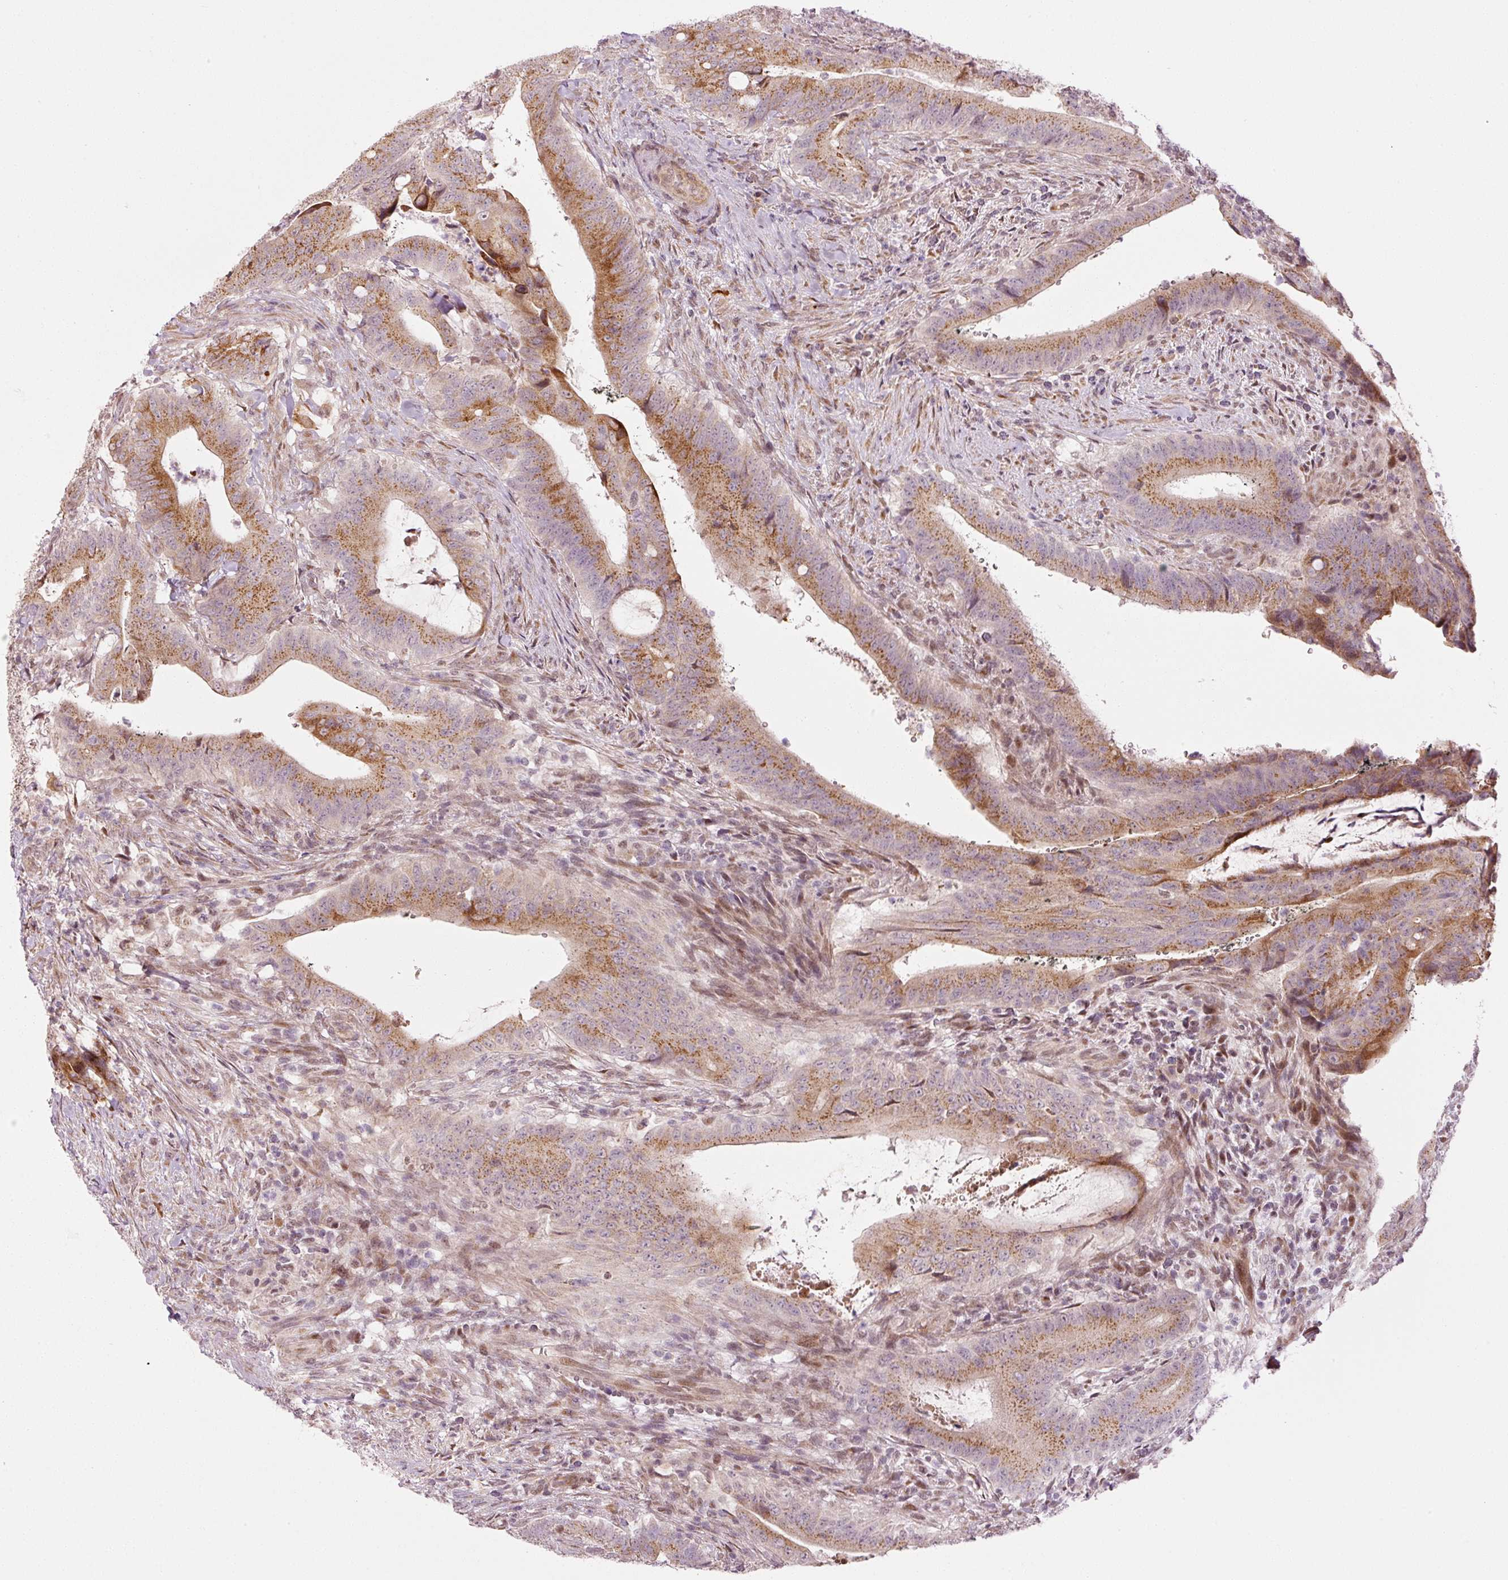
{"staining": {"intensity": "moderate", "quantity": ">75%", "location": "cytoplasmic/membranous"}, "tissue": "colorectal cancer", "cell_type": "Tumor cells", "image_type": "cancer", "snomed": [{"axis": "morphology", "description": "Adenocarcinoma, NOS"}, {"axis": "topography", "description": "Colon"}], "caption": "A photomicrograph of adenocarcinoma (colorectal) stained for a protein exhibits moderate cytoplasmic/membranous brown staining in tumor cells.", "gene": "ANKRD20A1", "patient": {"sex": "female", "age": 43}}